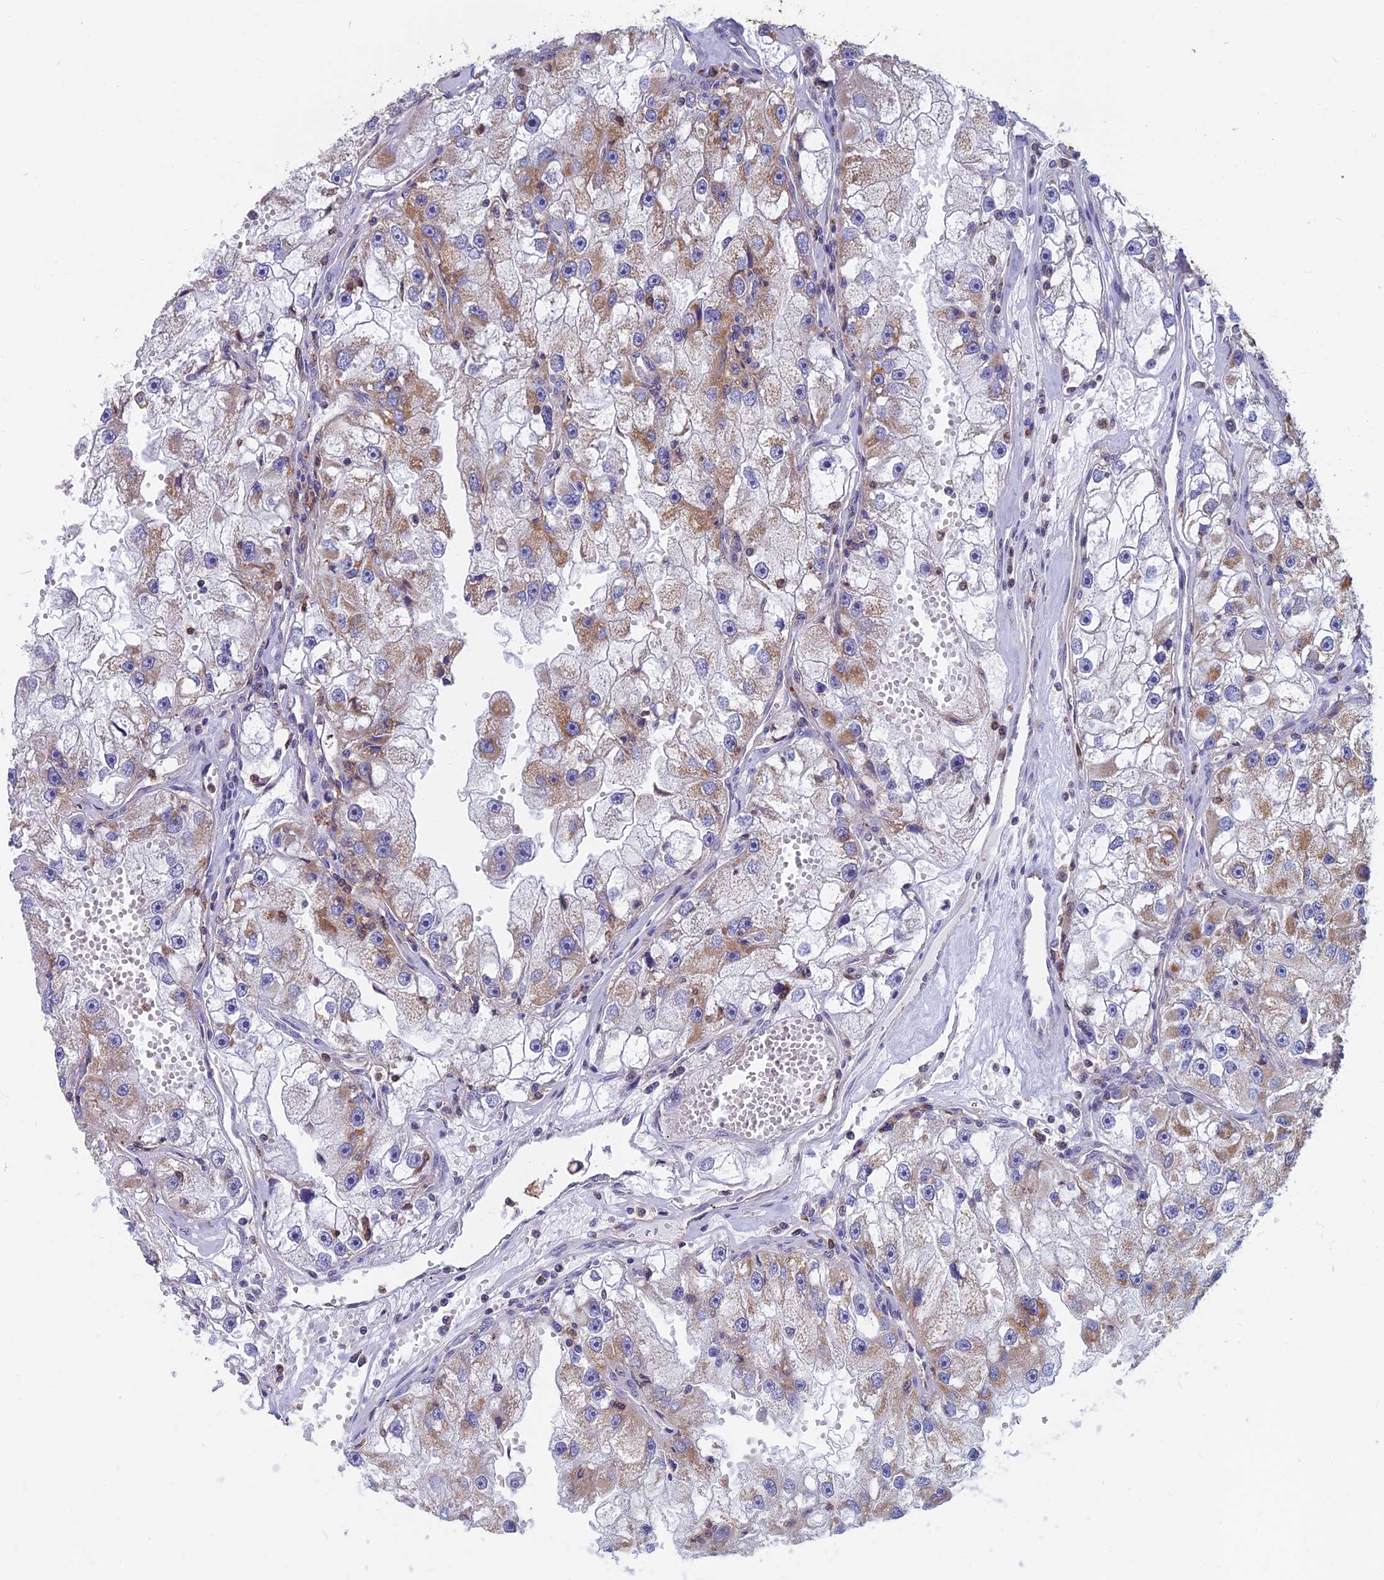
{"staining": {"intensity": "moderate", "quantity": "25%-75%", "location": "cytoplasmic/membranous"}, "tissue": "renal cancer", "cell_type": "Tumor cells", "image_type": "cancer", "snomed": [{"axis": "morphology", "description": "Adenocarcinoma, NOS"}, {"axis": "topography", "description": "Kidney"}], "caption": "DAB immunohistochemical staining of human renal cancer exhibits moderate cytoplasmic/membranous protein positivity in approximately 25%-75% of tumor cells.", "gene": "HSD17B8", "patient": {"sex": "male", "age": 63}}